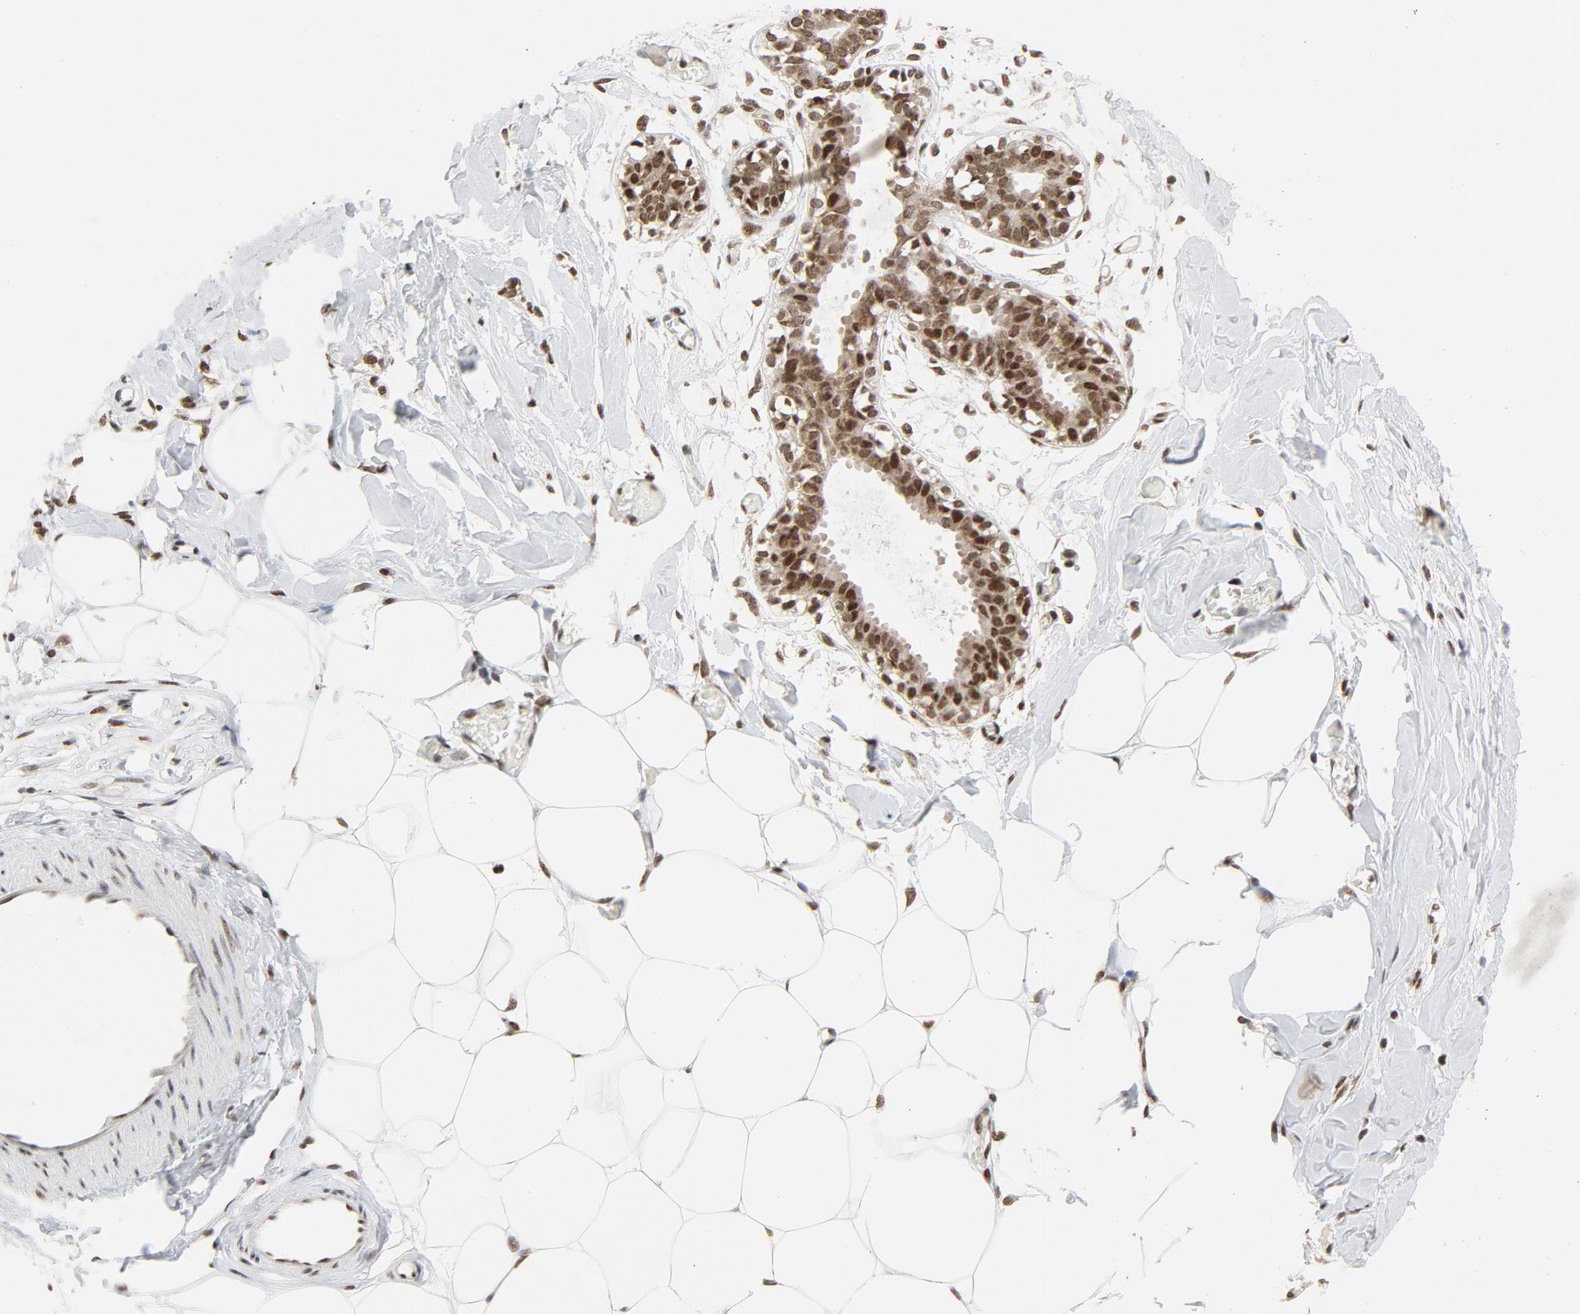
{"staining": {"intensity": "negative", "quantity": "none", "location": "none"}, "tissue": "breast", "cell_type": "Adipocytes", "image_type": "normal", "snomed": [{"axis": "morphology", "description": "Normal tissue, NOS"}, {"axis": "topography", "description": "Breast"}, {"axis": "topography", "description": "Adipose tissue"}], "caption": "Immunohistochemical staining of unremarkable human breast displays no significant staining in adipocytes.", "gene": "ERCC1", "patient": {"sex": "female", "age": 25}}